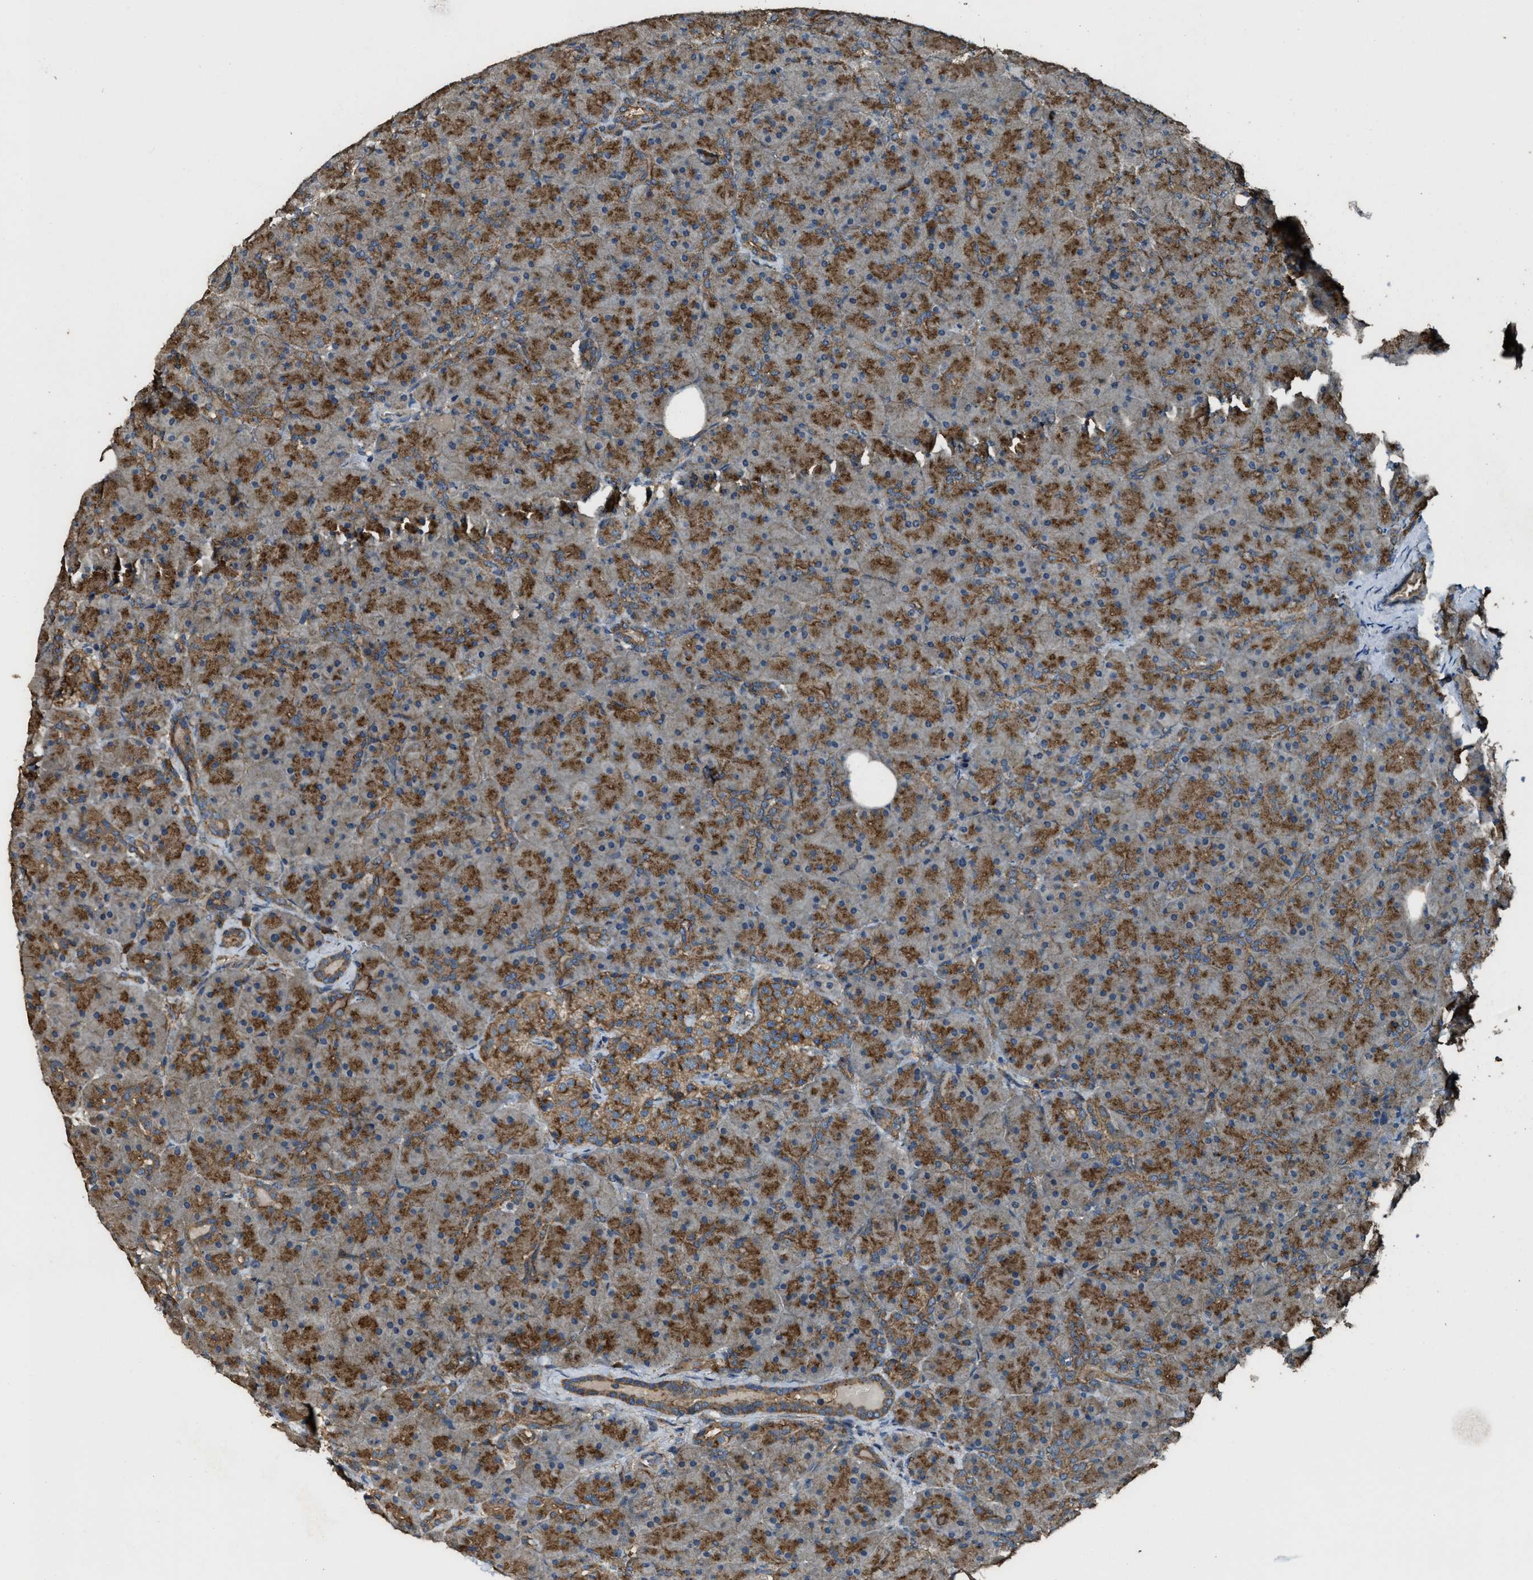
{"staining": {"intensity": "moderate", "quantity": ">75%", "location": "cytoplasmic/membranous"}, "tissue": "pancreas", "cell_type": "Exocrine glandular cells", "image_type": "normal", "snomed": [{"axis": "morphology", "description": "Normal tissue, NOS"}, {"axis": "topography", "description": "Pancreas"}], "caption": "Immunohistochemical staining of normal human pancreas shows medium levels of moderate cytoplasmic/membranous staining in about >75% of exocrine glandular cells.", "gene": "MAP3K8", "patient": {"sex": "male", "age": 66}}